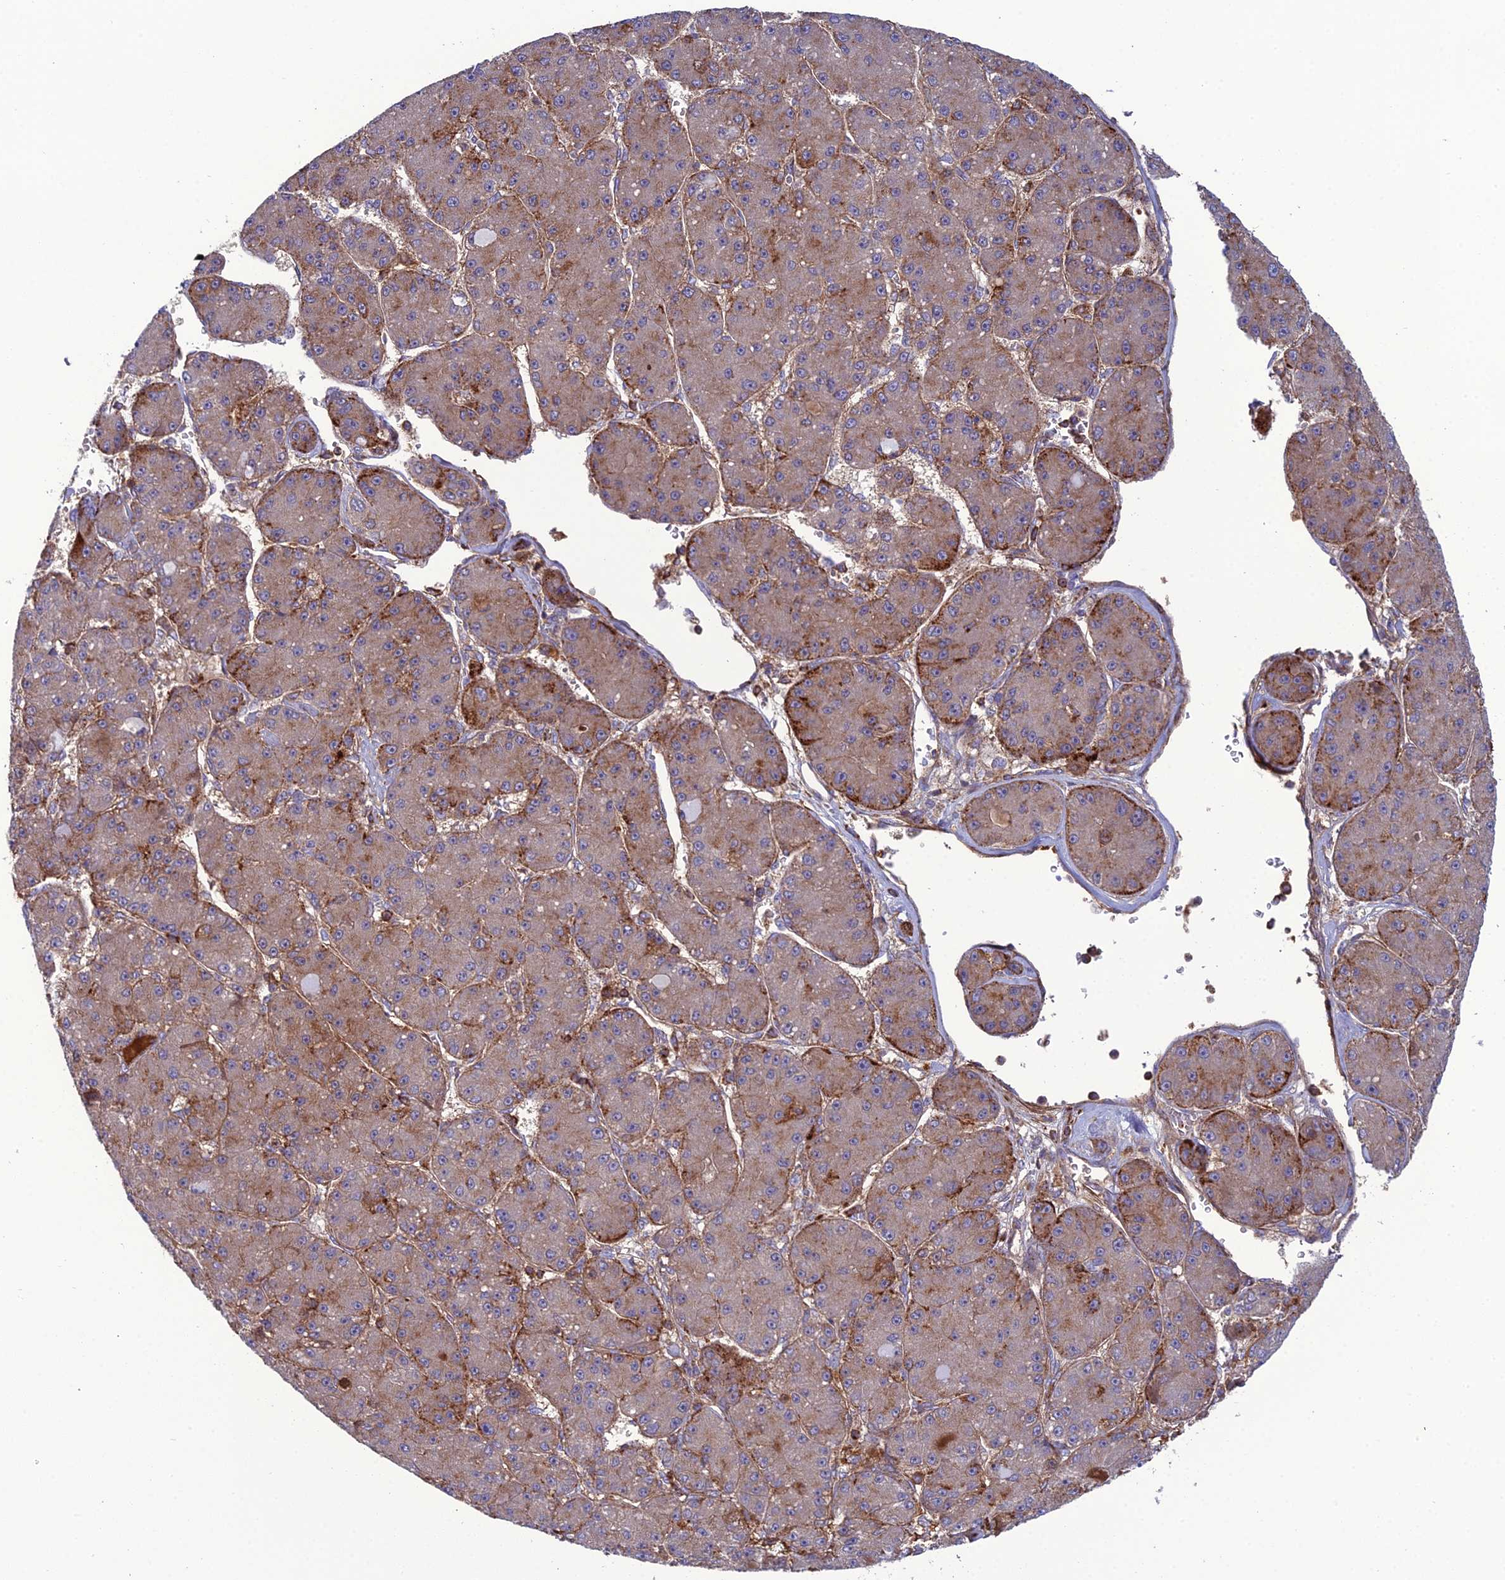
{"staining": {"intensity": "moderate", "quantity": "25%-75%", "location": "cytoplasmic/membranous"}, "tissue": "liver cancer", "cell_type": "Tumor cells", "image_type": "cancer", "snomed": [{"axis": "morphology", "description": "Carcinoma, Hepatocellular, NOS"}, {"axis": "topography", "description": "Liver"}], "caption": "A medium amount of moderate cytoplasmic/membranous staining is identified in approximately 25%-75% of tumor cells in liver hepatocellular carcinoma tissue. (Brightfield microscopy of DAB IHC at high magnification).", "gene": "LNPEP", "patient": {"sex": "male", "age": 67}}